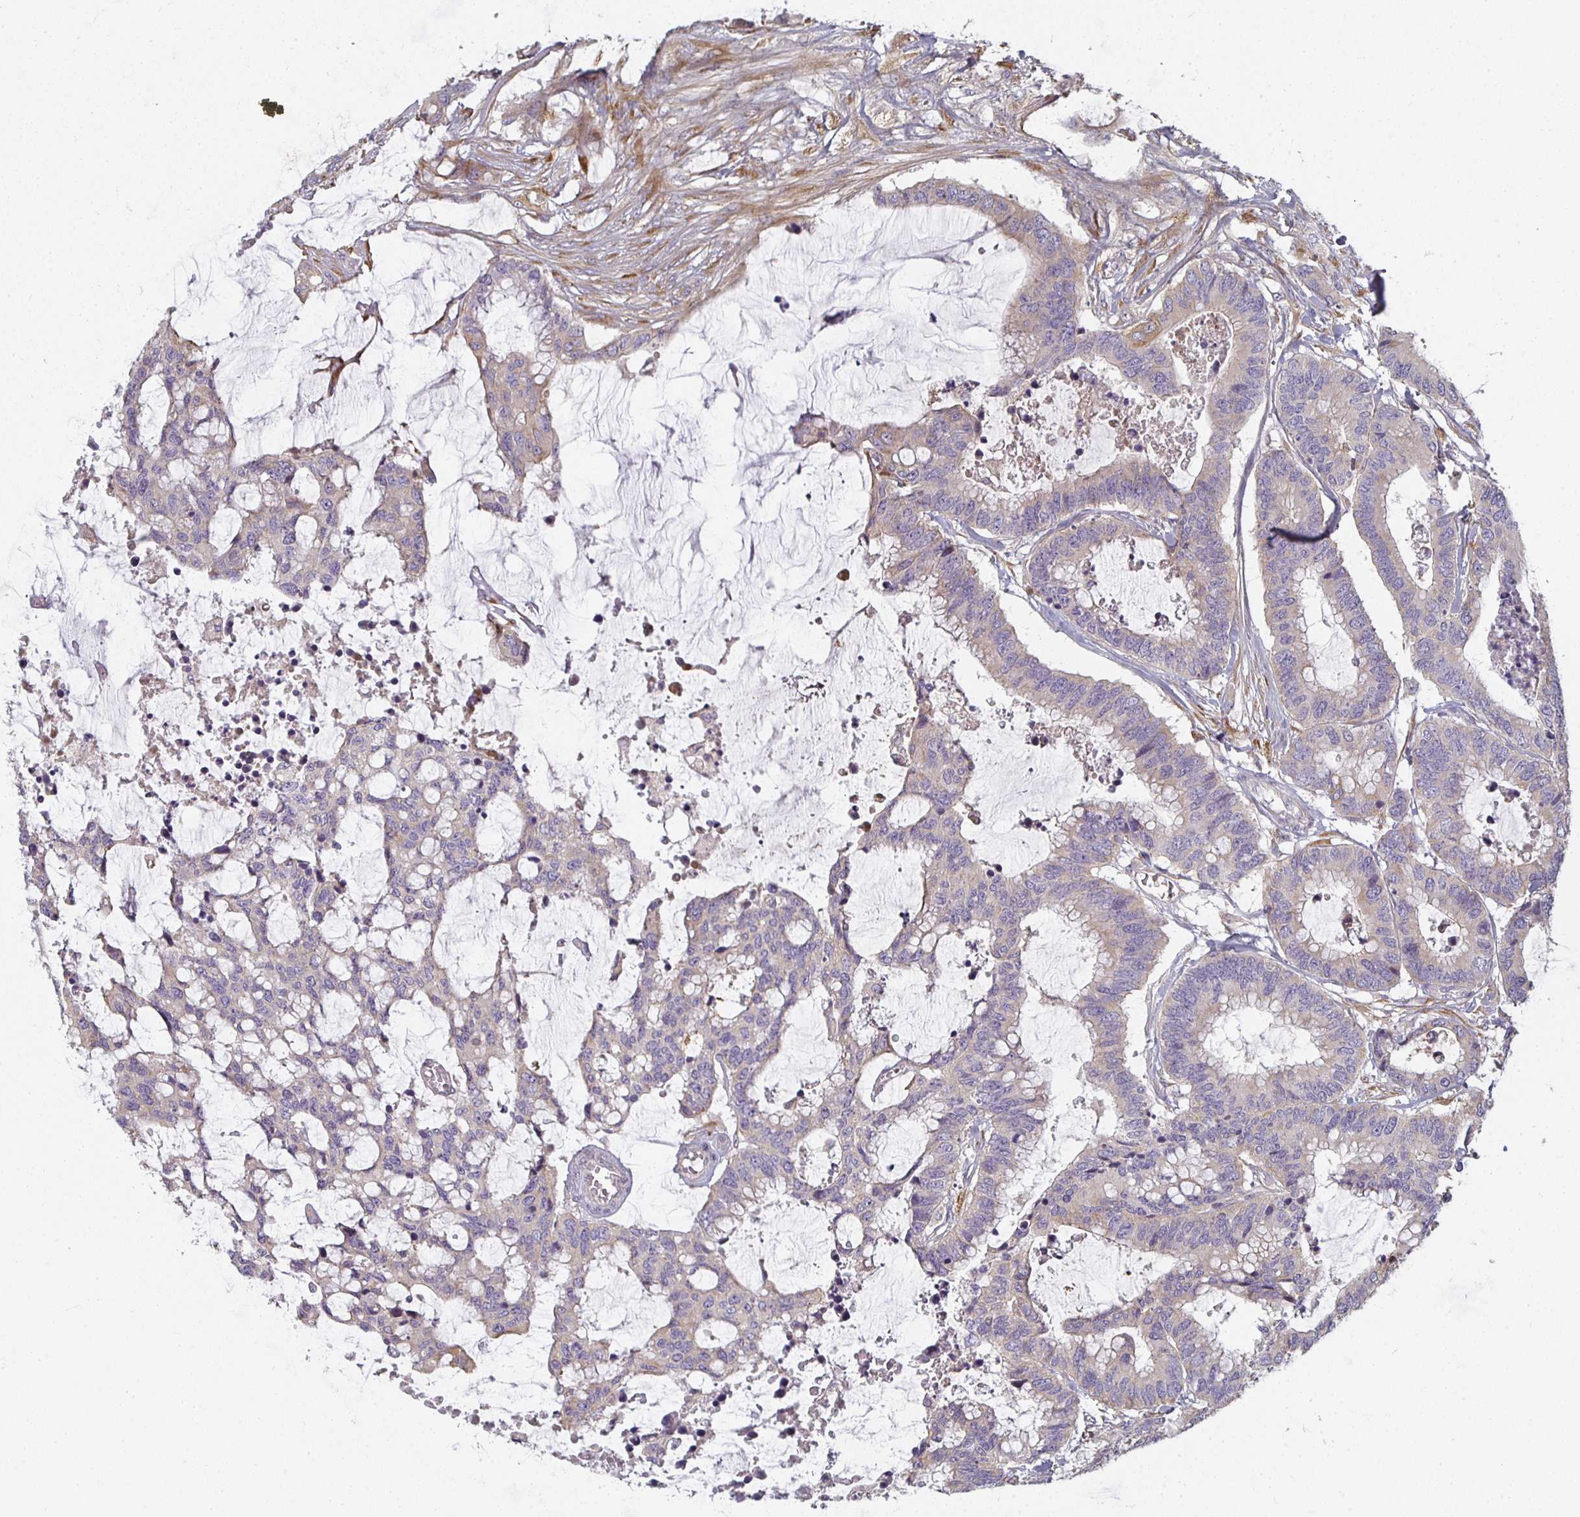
{"staining": {"intensity": "weak", "quantity": "<25%", "location": "cytoplasmic/membranous"}, "tissue": "colorectal cancer", "cell_type": "Tumor cells", "image_type": "cancer", "snomed": [{"axis": "morphology", "description": "Adenocarcinoma, NOS"}, {"axis": "topography", "description": "Rectum"}], "caption": "Tumor cells are negative for protein expression in human colorectal cancer.", "gene": "CTHRC1", "patient": {"sex": "female", "age": 59}}